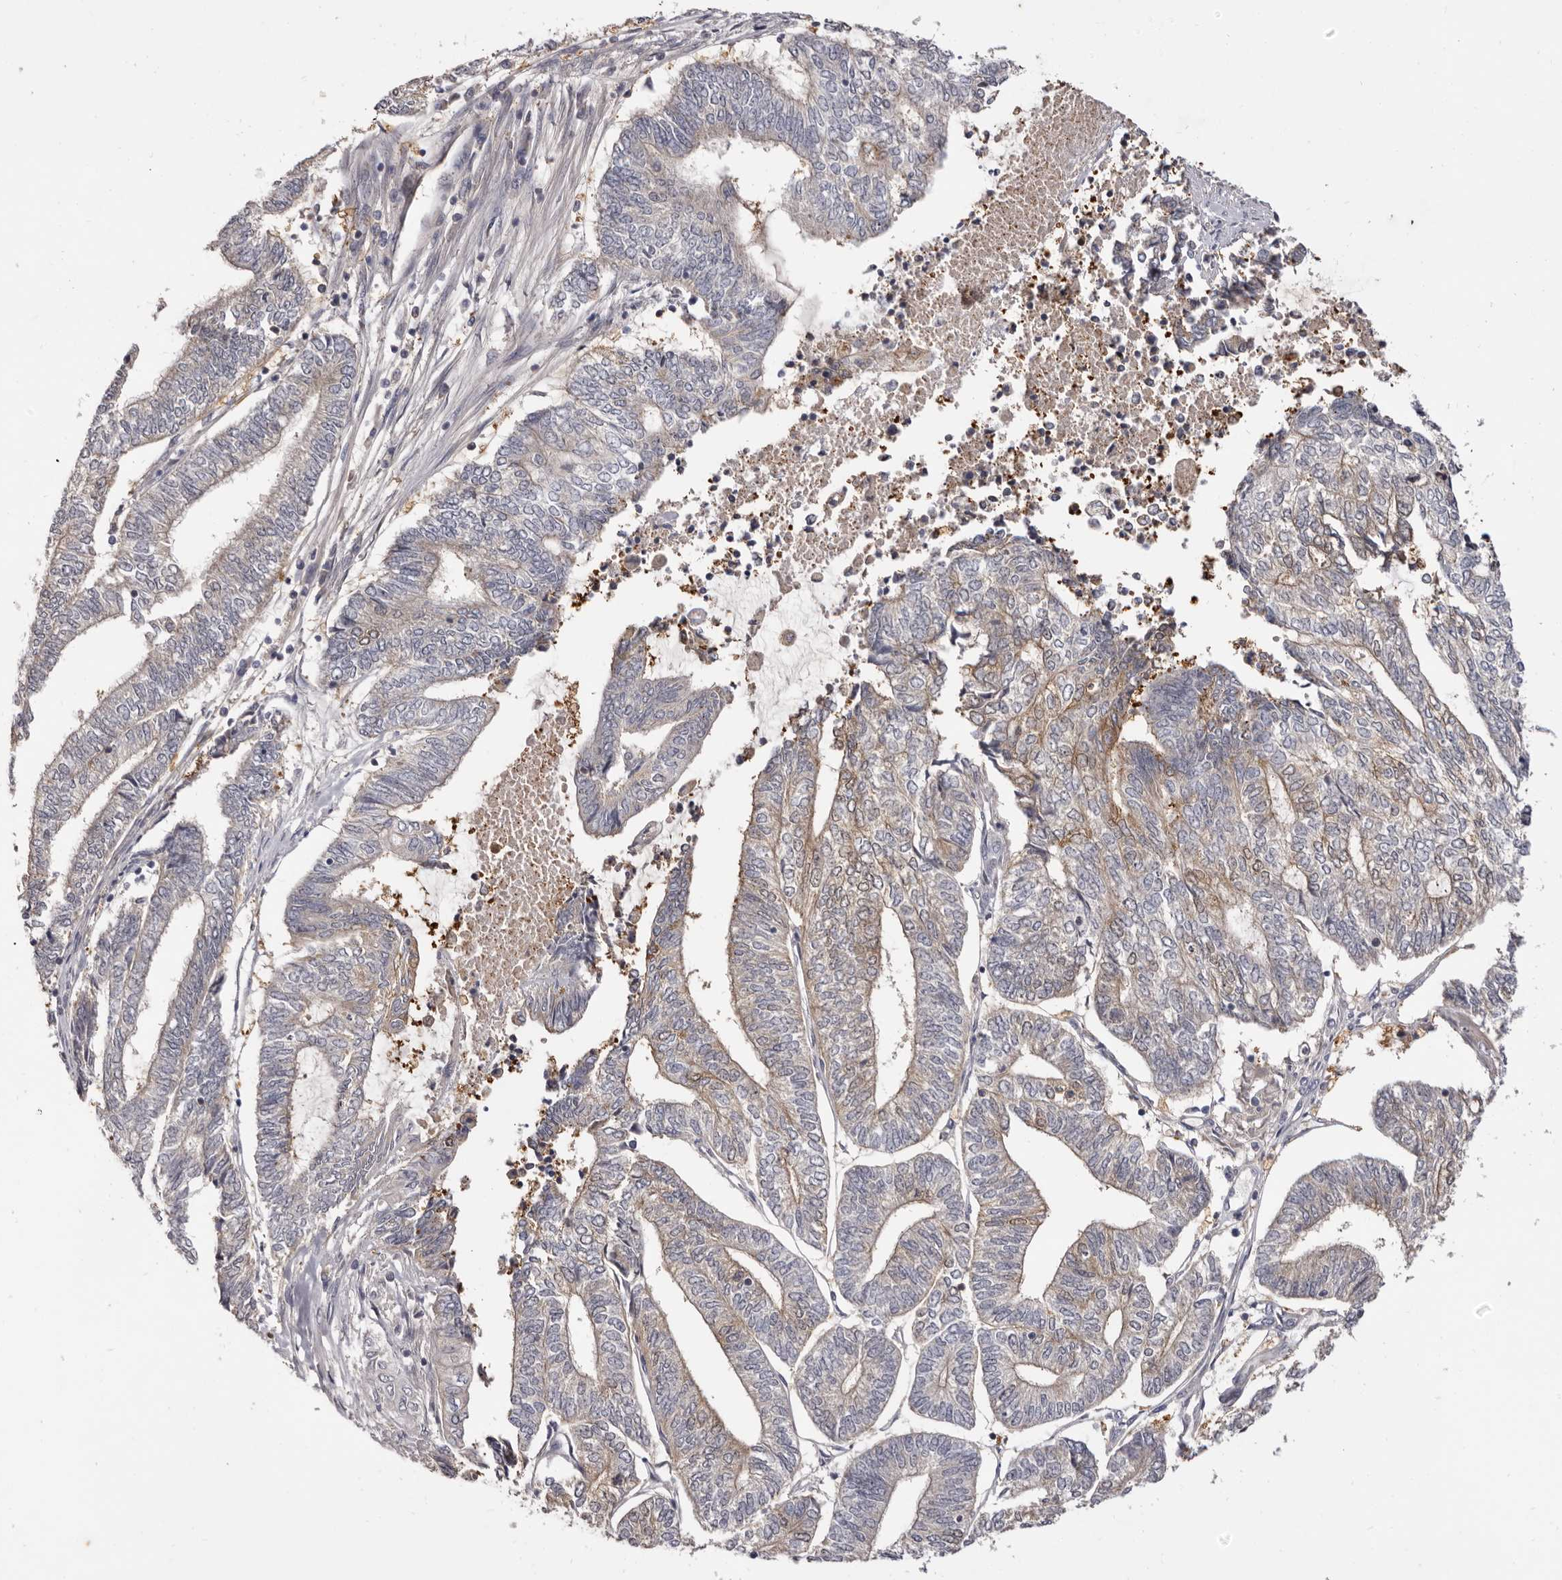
{"staining": {"intensity": "moderate", "quantity": "25%-75%", "location": "cytoplasmic/membranous"}, "tissue": "endometrial cancer", "cell_type": "Tumor cells", "image_type": "cancer", "snomed": [{"axis": "morphology", "description": "Adenocarcinoma, NOS"}, {"axis": "topography", "description": "Uterus"}, {"axis": "topography", "description": "Endometrium"}], "caption": "Tumor cells show medium levels of moderate cytoplasmic/membranous staining in approximately 25%-75% of cells in human endometrial adenocarcinoma.", "gene": "ADAMTS20", "patient": {"sex": "female", "age": 70}}